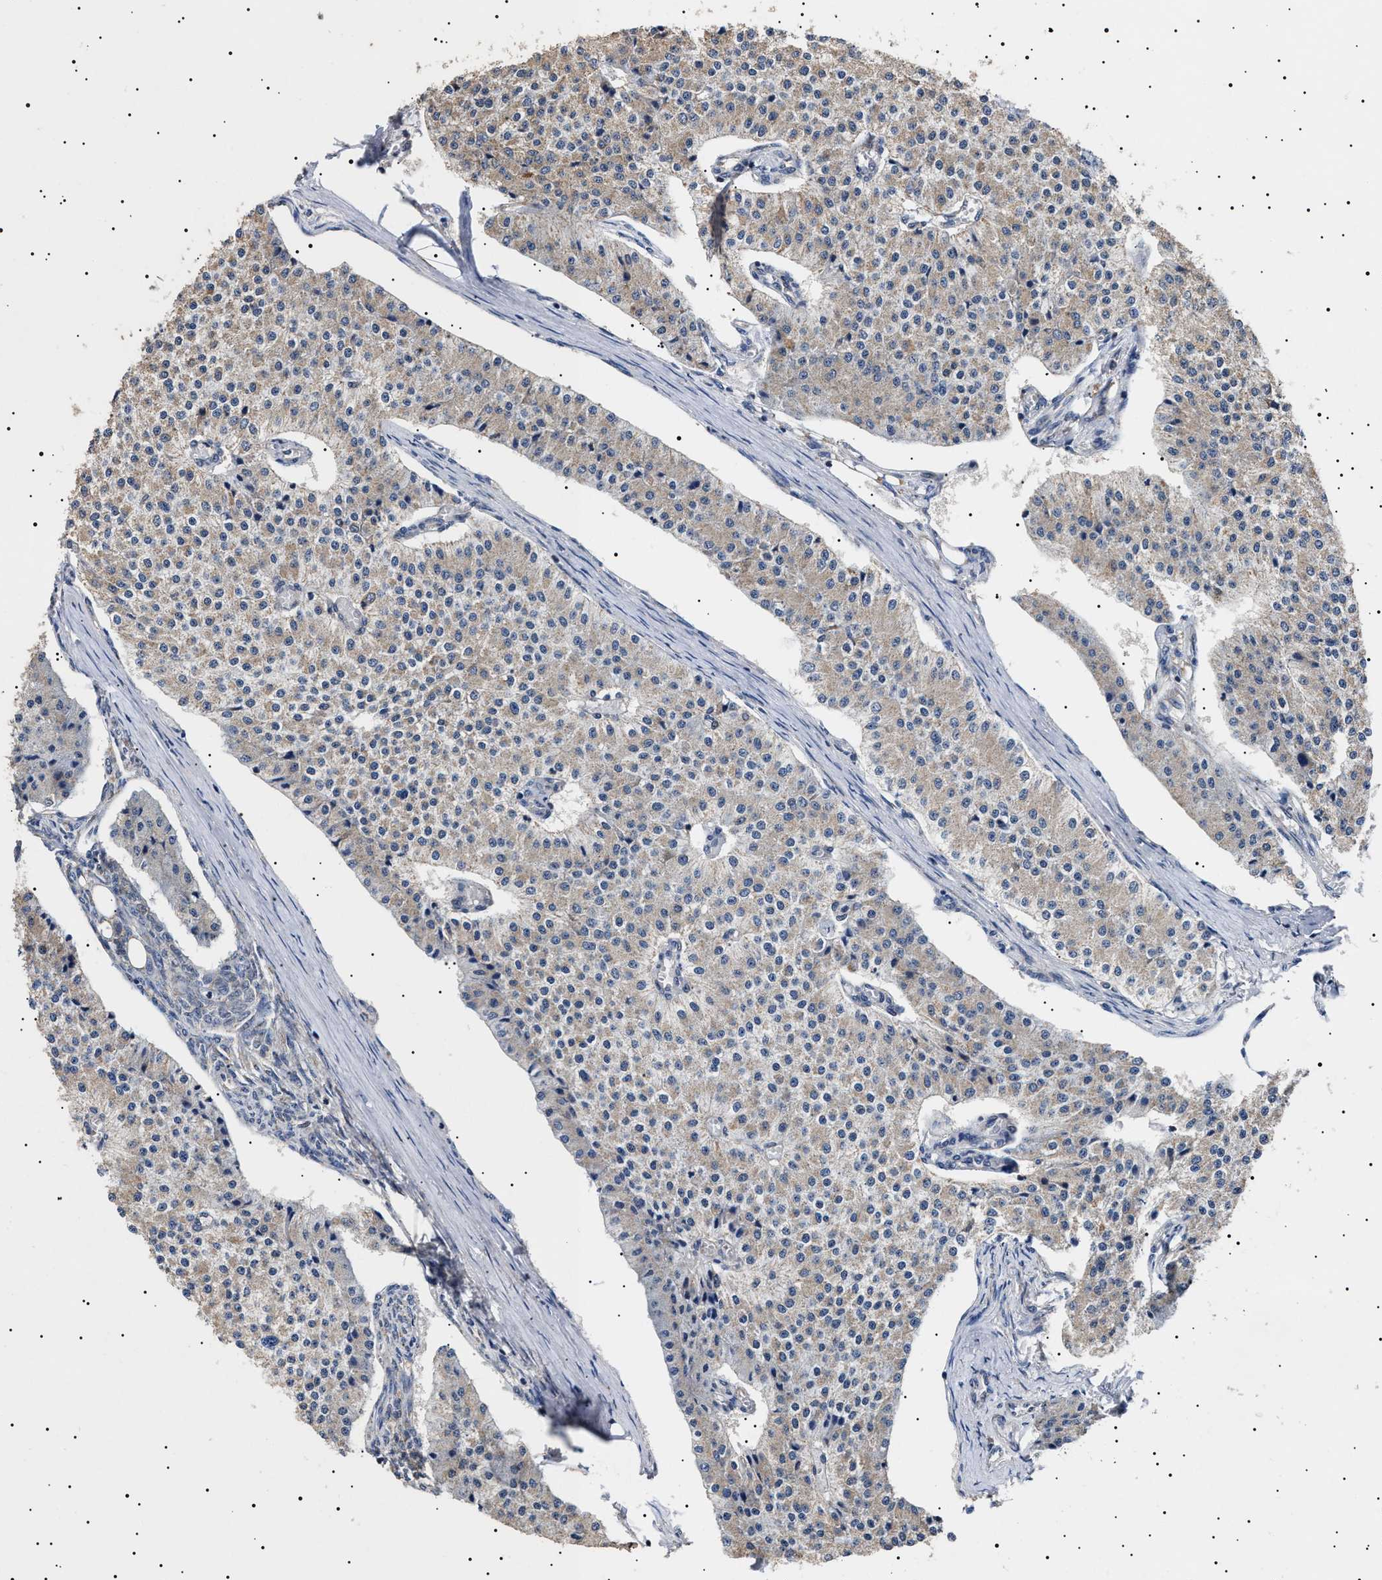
{"staining": {"intensity": "weak", "quantity": "25%-75%", "location": "cytoplasmic/membranous"}, "tissue": "carcinoid", "cell_type": "Tumor cells", "image_type": "cancer", "snomed": [{"axis": "morphology", "description": "Carcinoid, malignant, NOS"}, {"axis": "topography", "description": "Colon"}], "caption": "Carcinoid (malignant) stained for a protein (brown) displays weak cytoplasmic/membranous positive positivity in approximately 25%-75% of tumor cells.", "gene": "RAB34", "patient": {"sex": "female", "age": 52}}